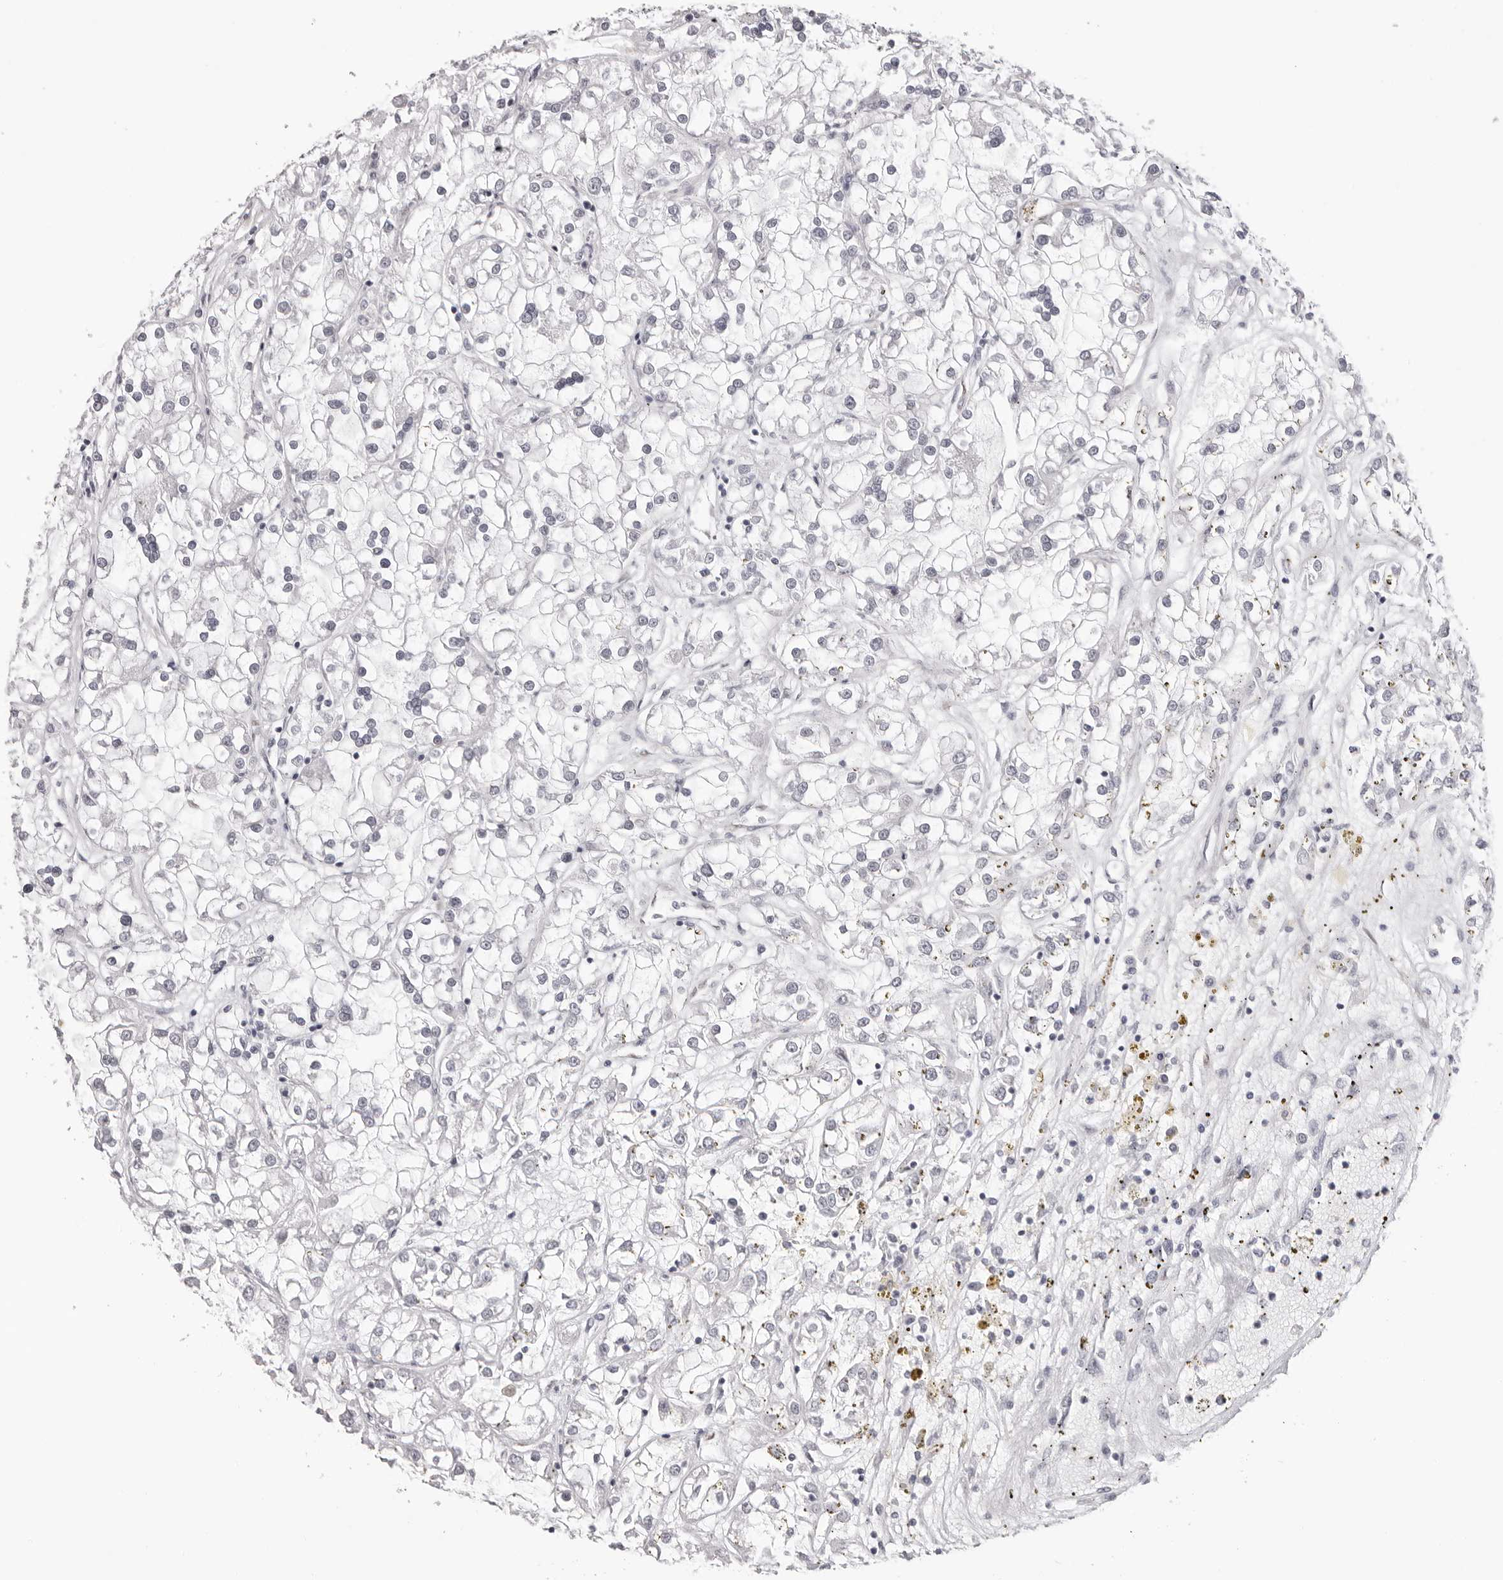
{"staining": {"intensity": "negative", "quantity": "none", "location": "none"}, "tissue": "renal cancer", "cell_type": "Tumor cells", "image_type": "cancer", "snomed": [{"axis": "morphology", "description": "Adenocarcinoma, NOS"}, {"axis": "topography", "description": "Kidney"}], "caption": "Immunohistochemistry photomicrograph of neoplastic tissue: human adenocarcinoma (renal) stained with DAB (3,3'-diaminobenzidine) exhibits no significant protein staining in tumor cells.", "gene": "MAFK", "patient": {"sex": "female", "age": 52}}